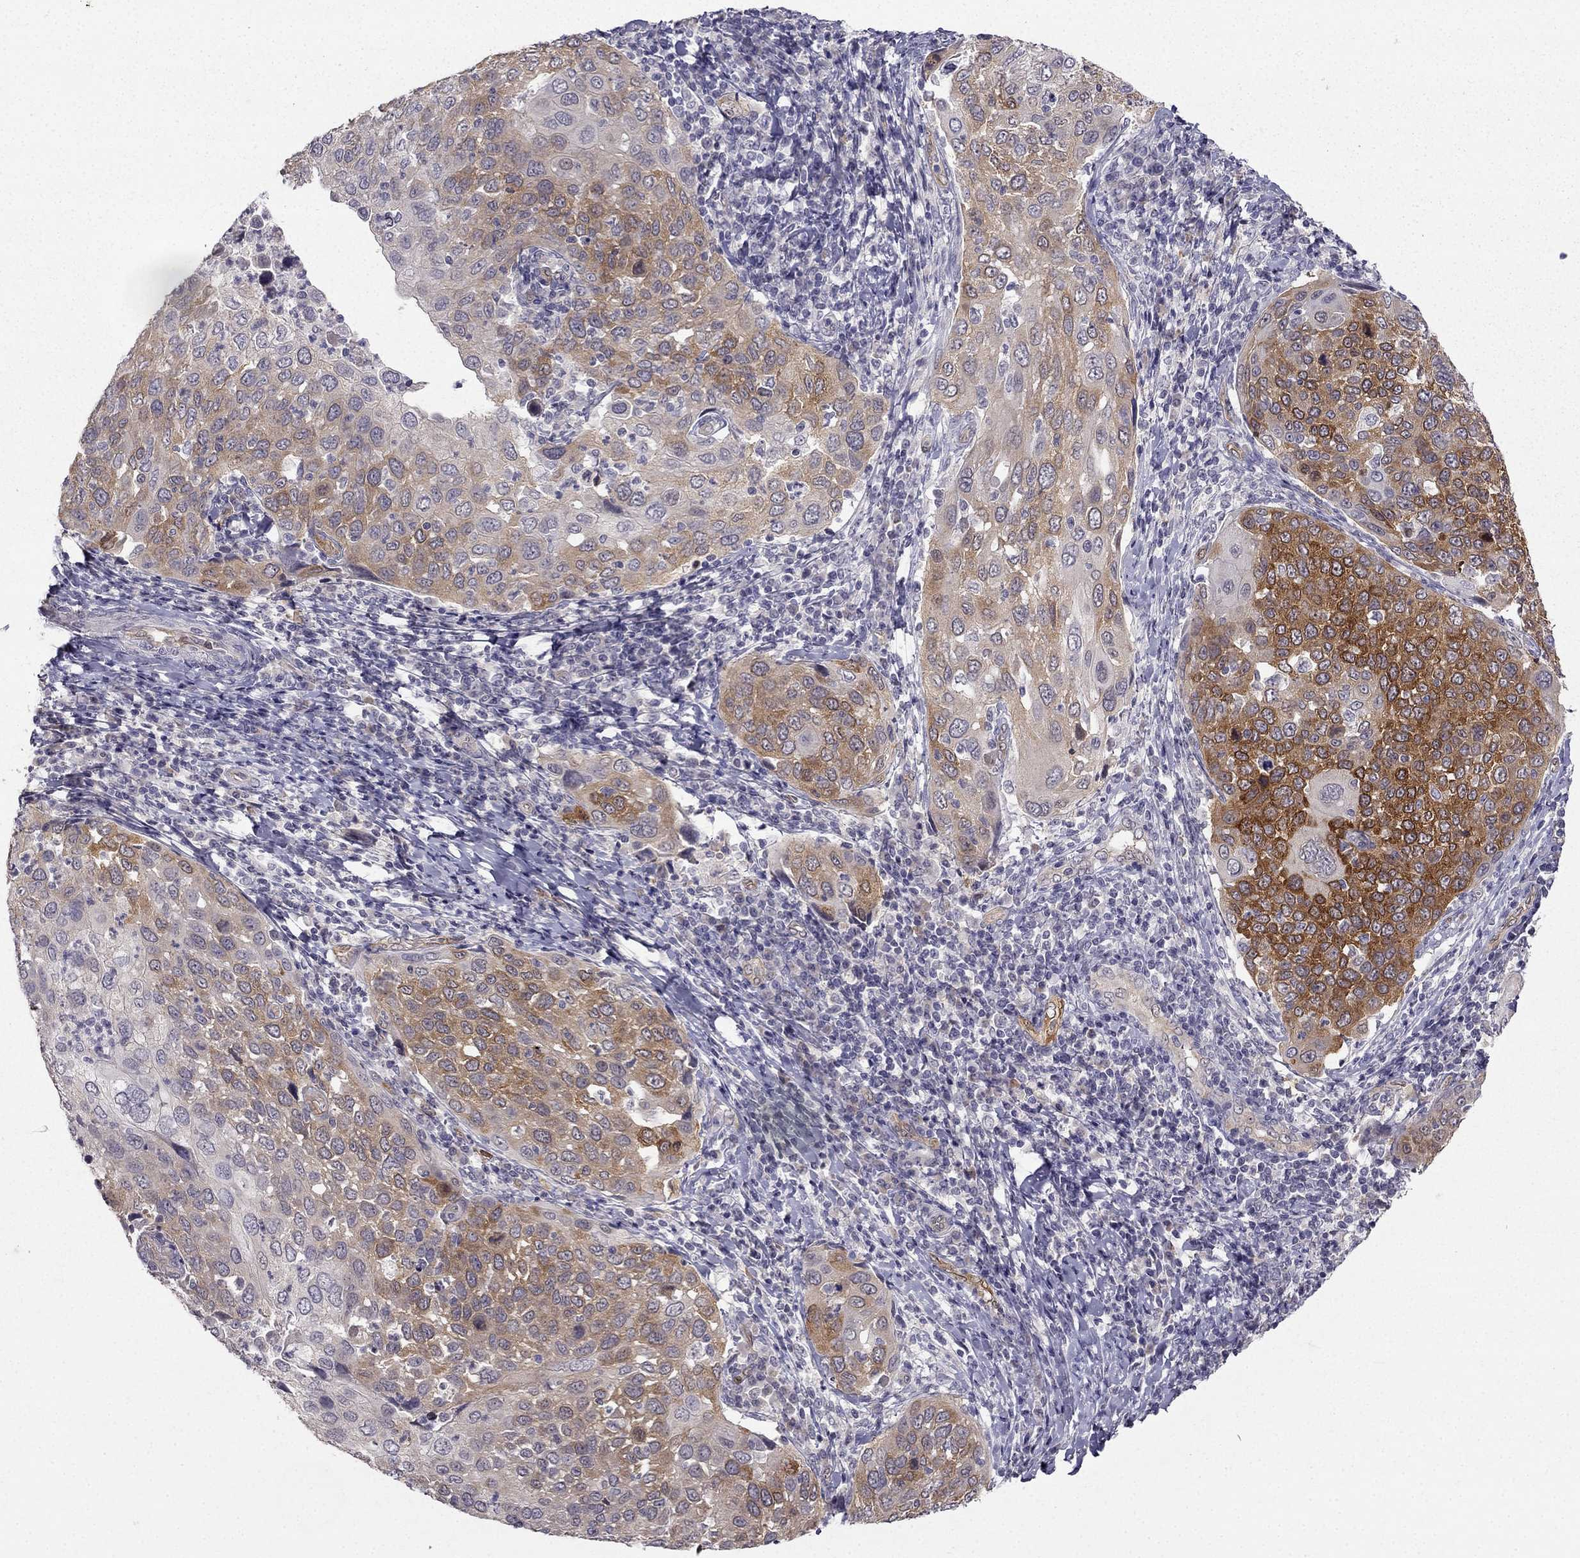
{"staining": {"intensity": "strong", "quantity": "<25%", "location": "cytoplasmic/membranous"}, "tissue": "cervical cancer", "cell_type": "Tumor cells", "image_type": "cancer", "snomed": [{"axis": "morphology", "description": "Squamous cell carcinoma, NOS"}, {"axis": "topography", "description": "Cervix"}], "caption": "A histopathology image of human cervical cancer stained for a protein demonstrates strong cytoplasmic/membranous brown staining in tumor cells.", "gene": "NQO1", "patient": {"sex": "female", "age": 54}}